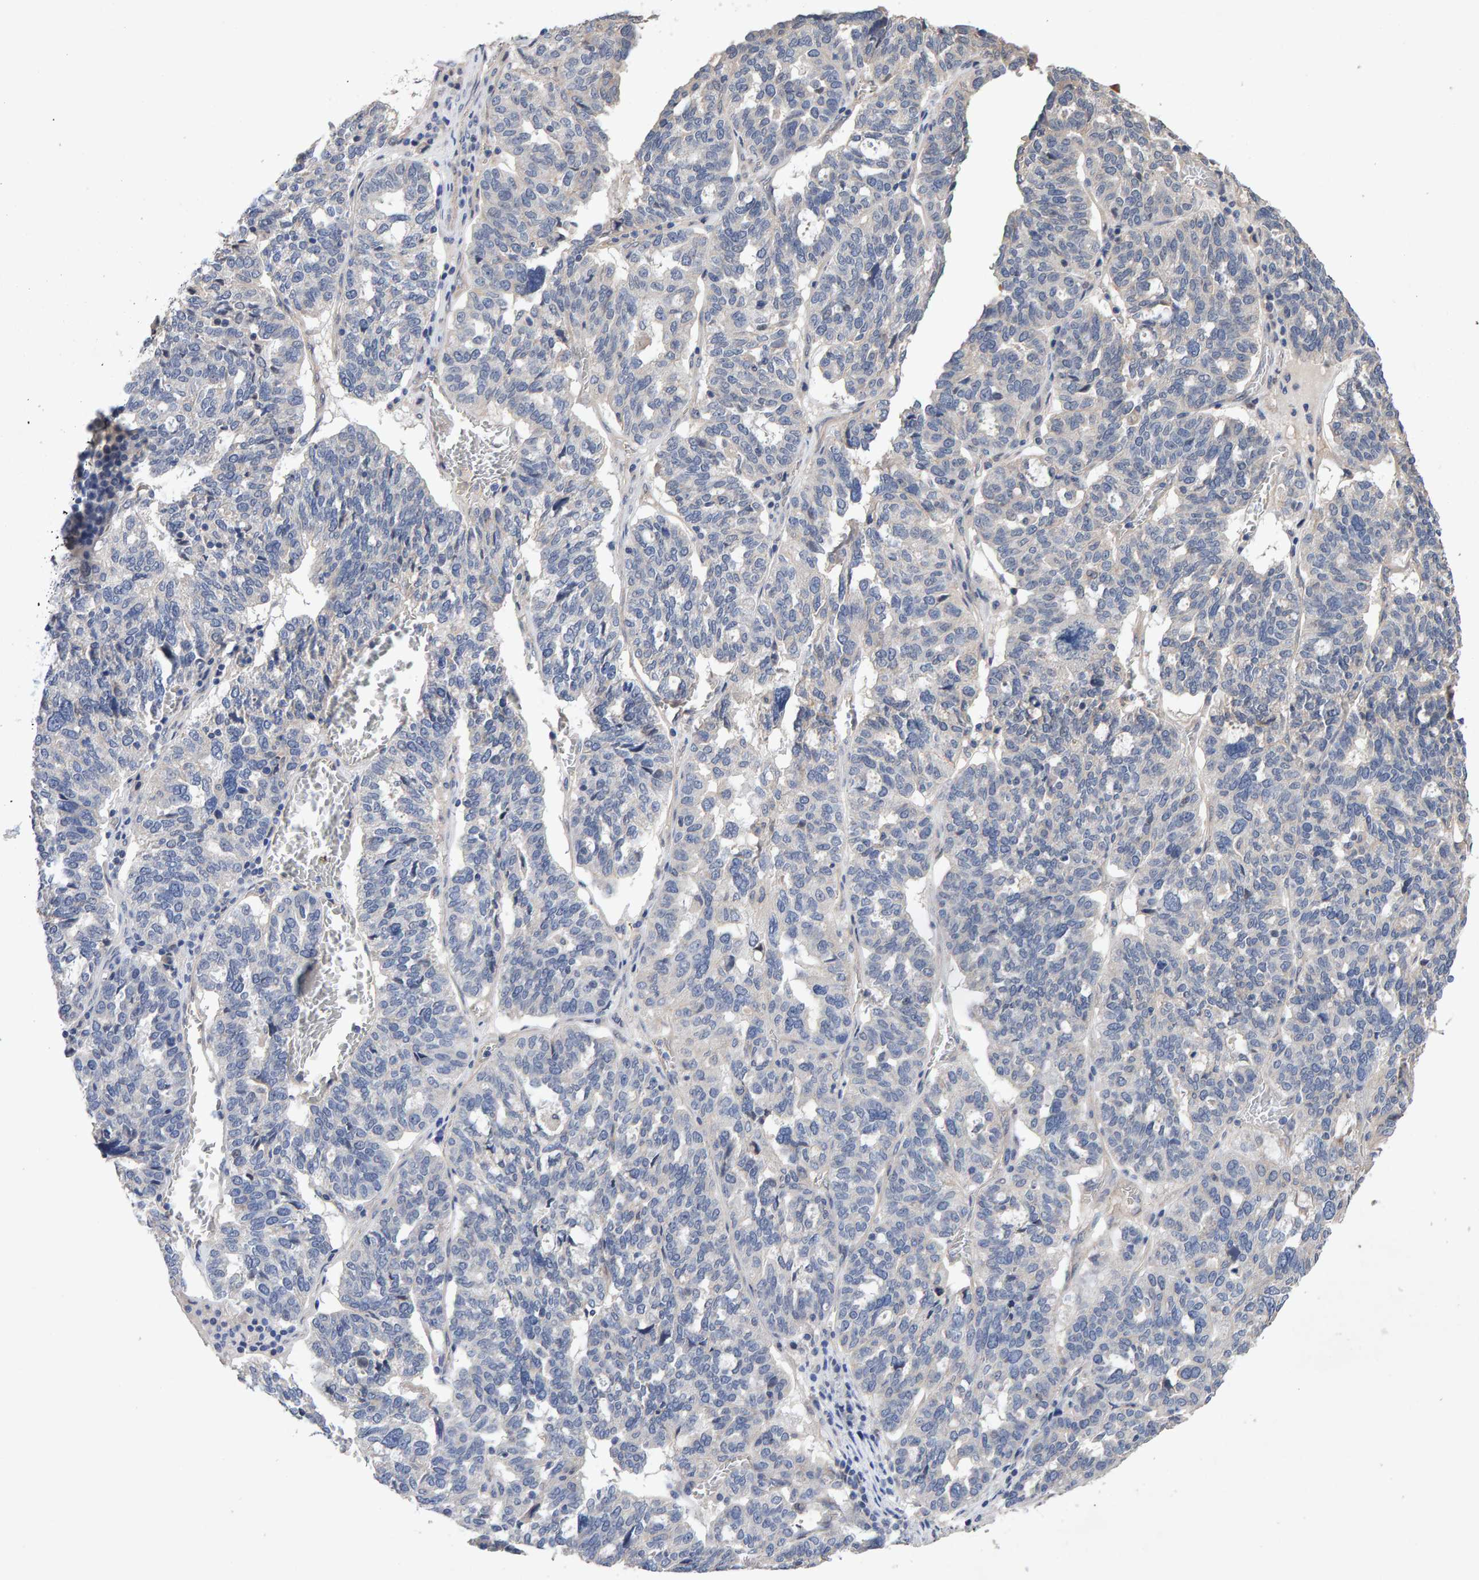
{"staining": {"intensity": "negative", "quantity": "none", "location": "none"}, "tissue": "ovarian cancer", "cell_type": "Tumor cells", "image_type": "cancer", "snomed": [{"axis": "morphology", "description": "Cystadenocarcinoma, serous, NOS"}, {"axis": "topography", "description": "Ovary"}], "caption": "High power microscopy histopathology image of an immunohistochemistry (IHC) image of ovarian cancer (serous cystadenocarcinoma), revealing no significant staining in tumor cells.", "gene": "EFR3A", "patient": {"sex": "female", "age": 59}}